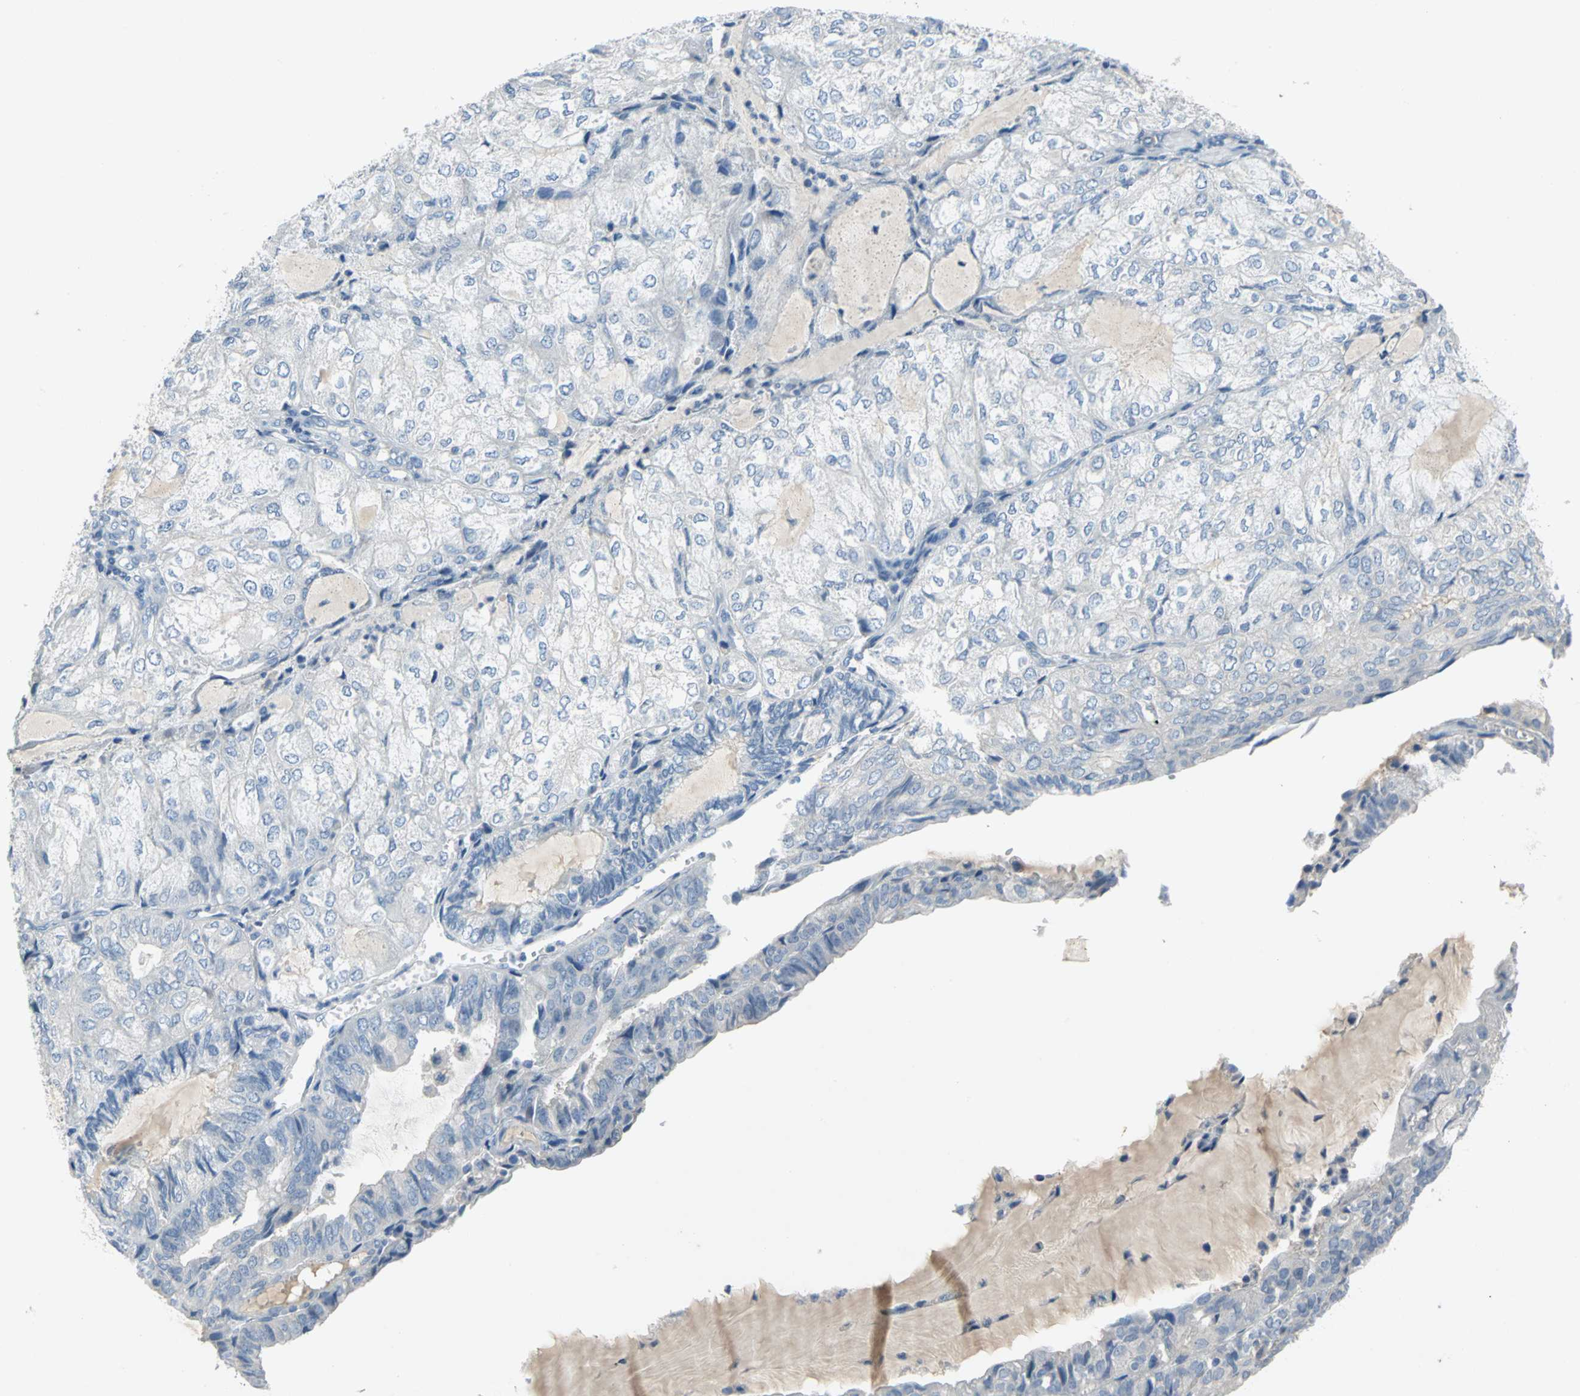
{"staining": {"intensity": "negative", "quantity": "none", "location": "none"}, "tissue": "endometrial cancer", "cell_type": "Tumor cells", "image_type": "cancer", "snomed": [{"axis": "morphology", "description": "Adenocarcinoma, NOS"}, {"axis": "topography", "description": "Endometrium"}], "caption": "Human endometrial cancer stained for a protein using IHC reveals no positivity in tumor cells.", "gene": "PTGDS", "patient": {"sex": "female", "age": 81}}